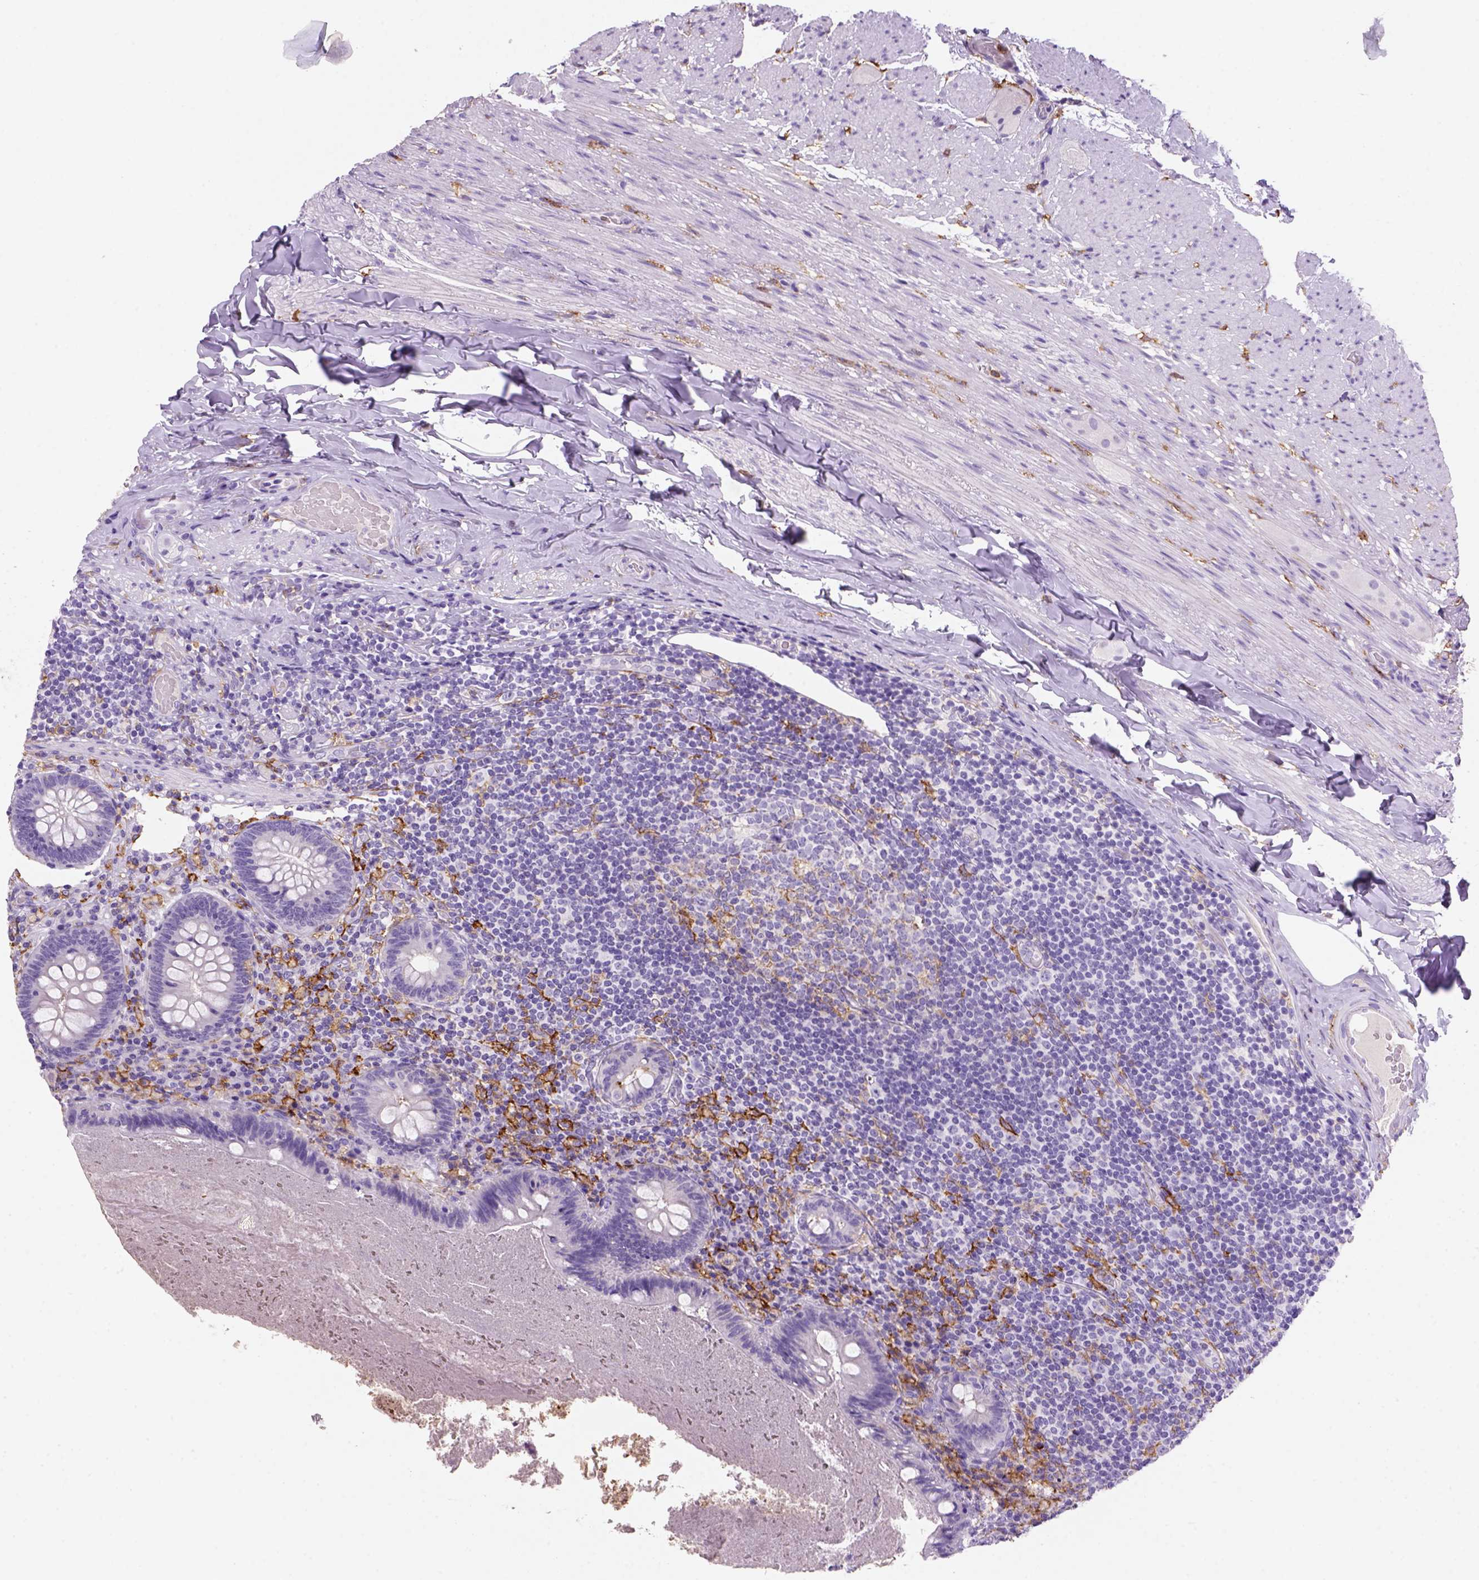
{"staining": {"intensity": "negative", "quantity": "none", "location": "none"}, "tissue": "appendix", "cell_type": "Glandular cells", "image_type": "normal", "snomed": [{"axis": "morphology", "description": "Normal tissue, NOS"}, {"axis": "topography", "description": "Appendix"}], "caption": "Immunohistochemistry image of normal appendix stained for a protein (brown), which exhibits no expression in glandular cells.", "gene": "CD14", "patient": {"sex": "male", "age": 47}}